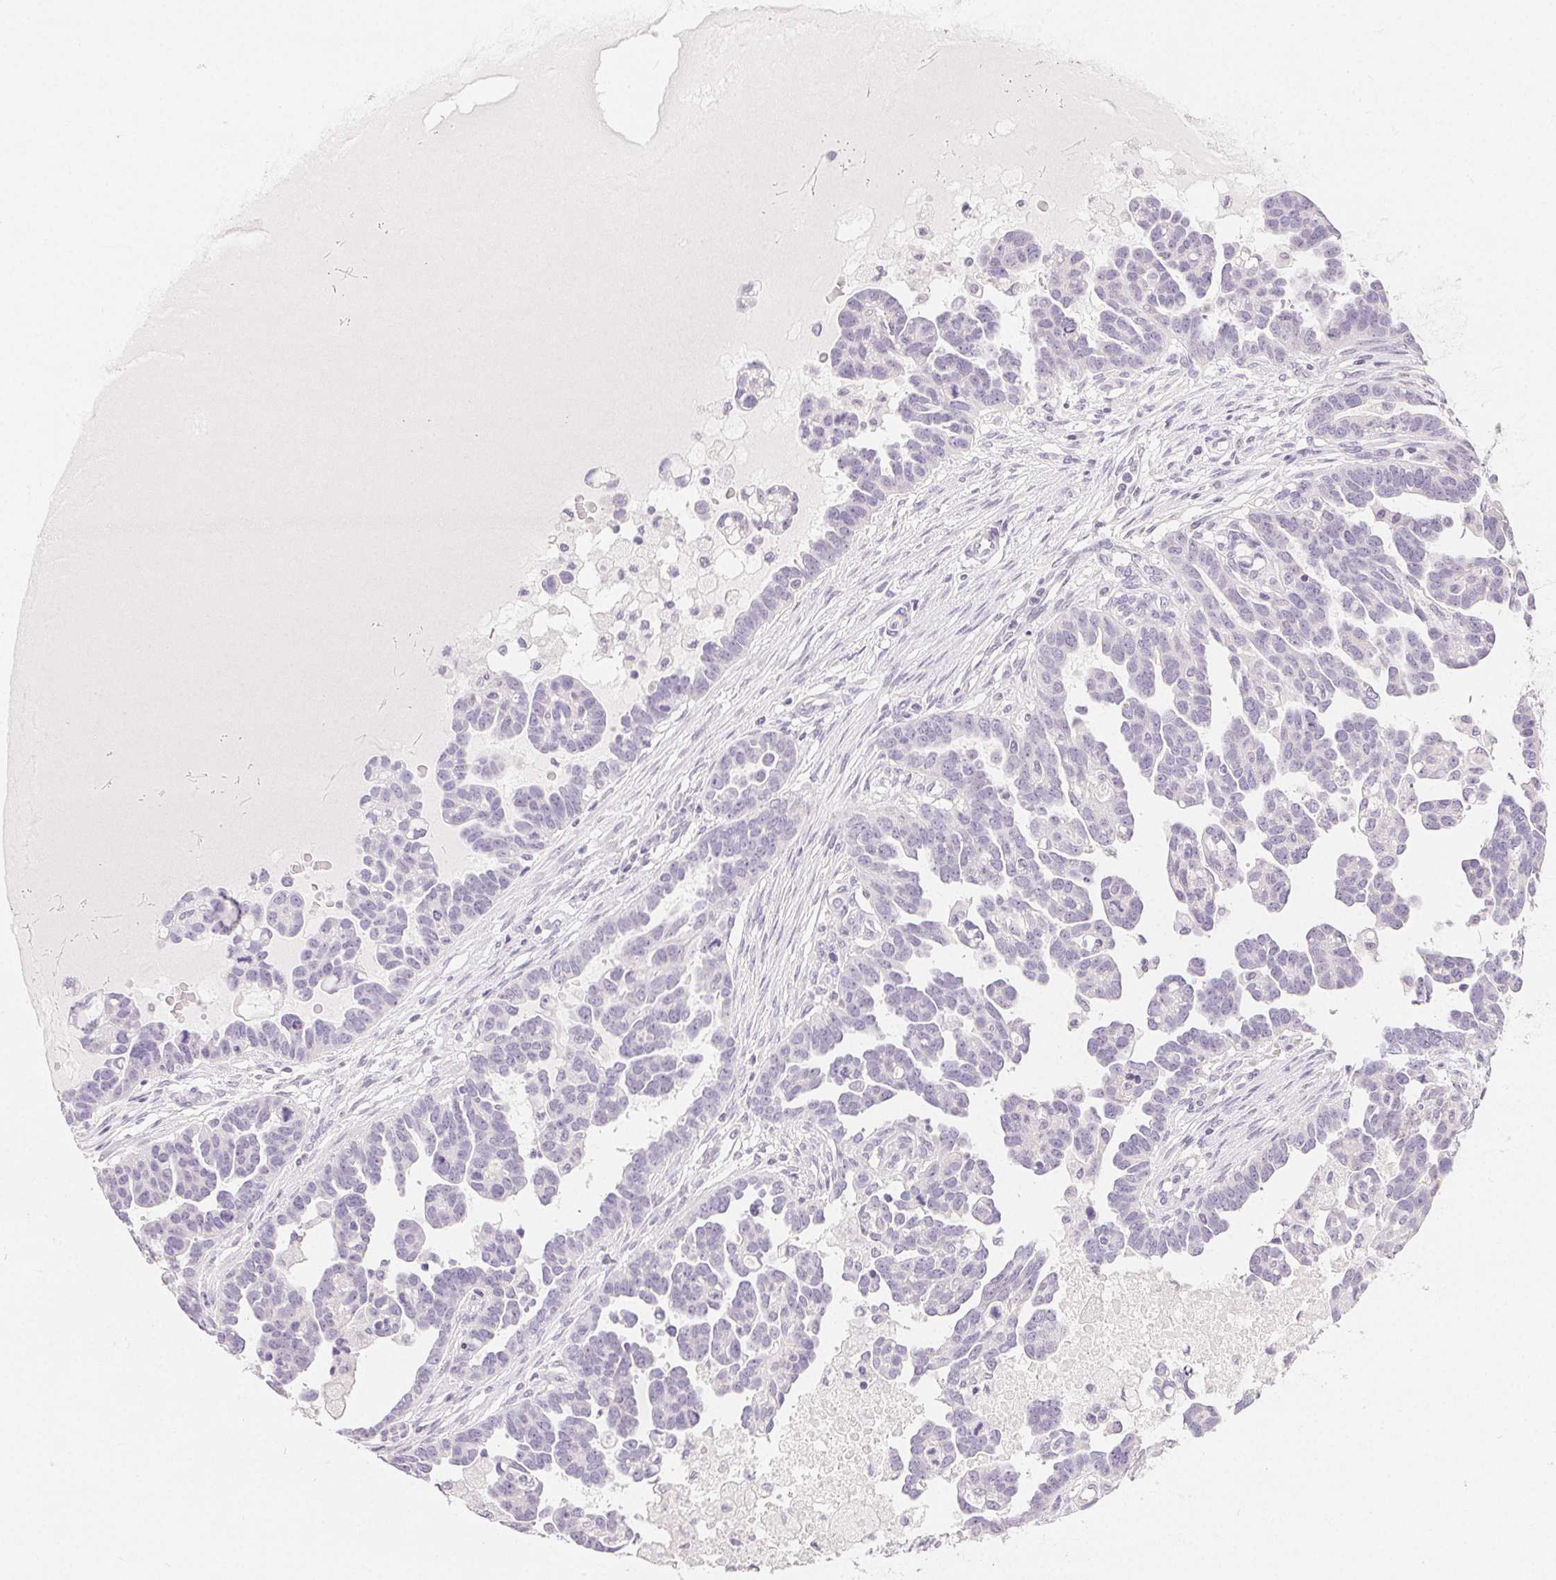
{"staining": {"intensity": "negative", "quantity": "none", "location": "none"}, "tissue": "ovarian cancer", "cell_type": "Tumor cells", "image_type": "cancer", "snomed": [{"axis": "morphology", "description": "Cystadenocarcinoma, serous, NOS"}, {"axis": "topography", "description": "Ovary"}], "caption": "The immunohistochemistry image has no significant staining in tumor cells of ovarian serous cystadenocarcinoma tissue. Nuclei are stained in blue.", "gene": "SFTPD", "patient": {"sex": "female", "age": 54}}